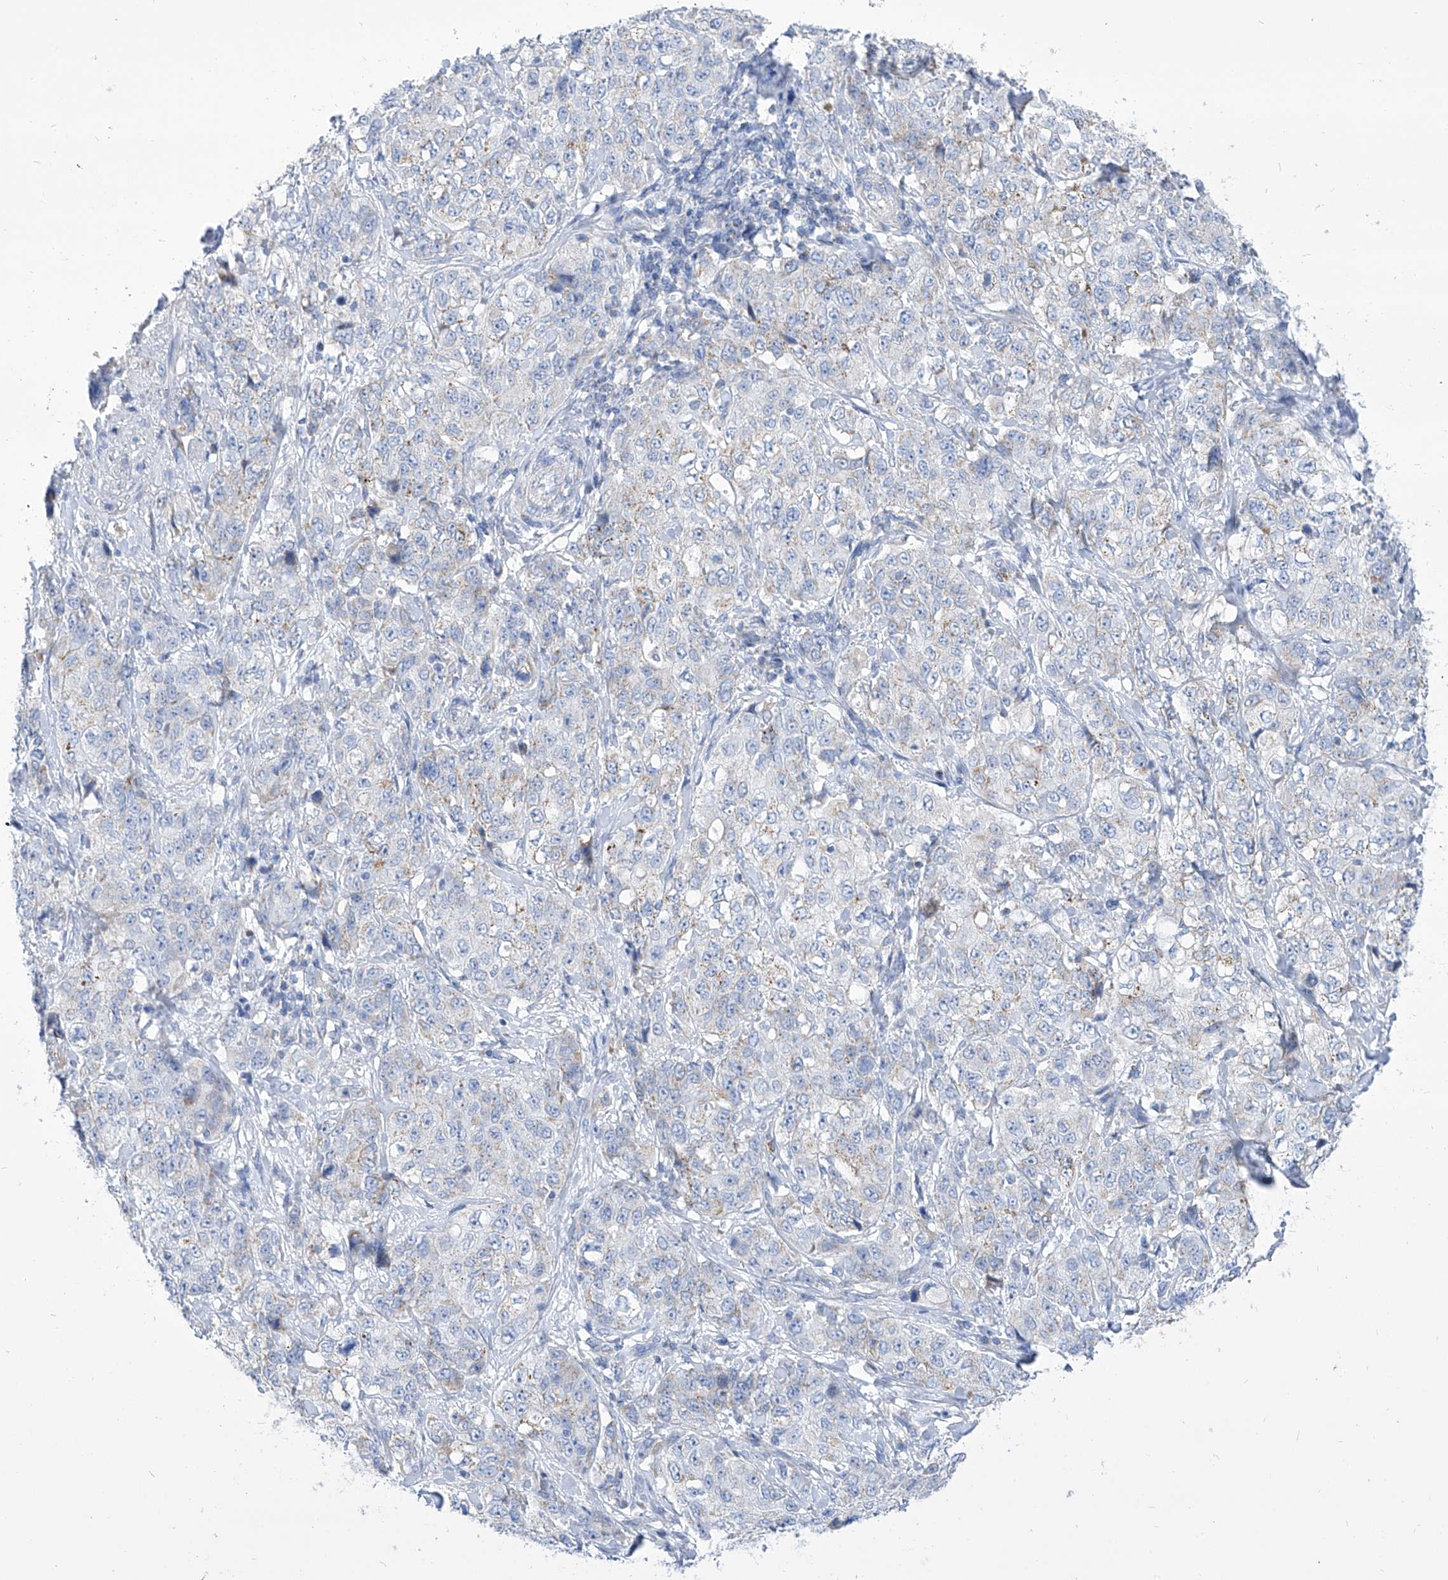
{"staining": {"intensity": "negative", "quantity": "none", "location": "none"}, "tissue": "stomach cancer", "cell_type": "Tumor cells", "image_type": "cancer", "snomed": [{"axis": "morphology", "description": "Adenocarcinoma, NOS"}, {"axis": "topography", "description": "Stomach"}], "caption": "Tumor cells show no significant protein expression in stomach cancer (adenocarcinoma).", "gene": "COQ3", "patient": {"sex": "male", "age": 48}}